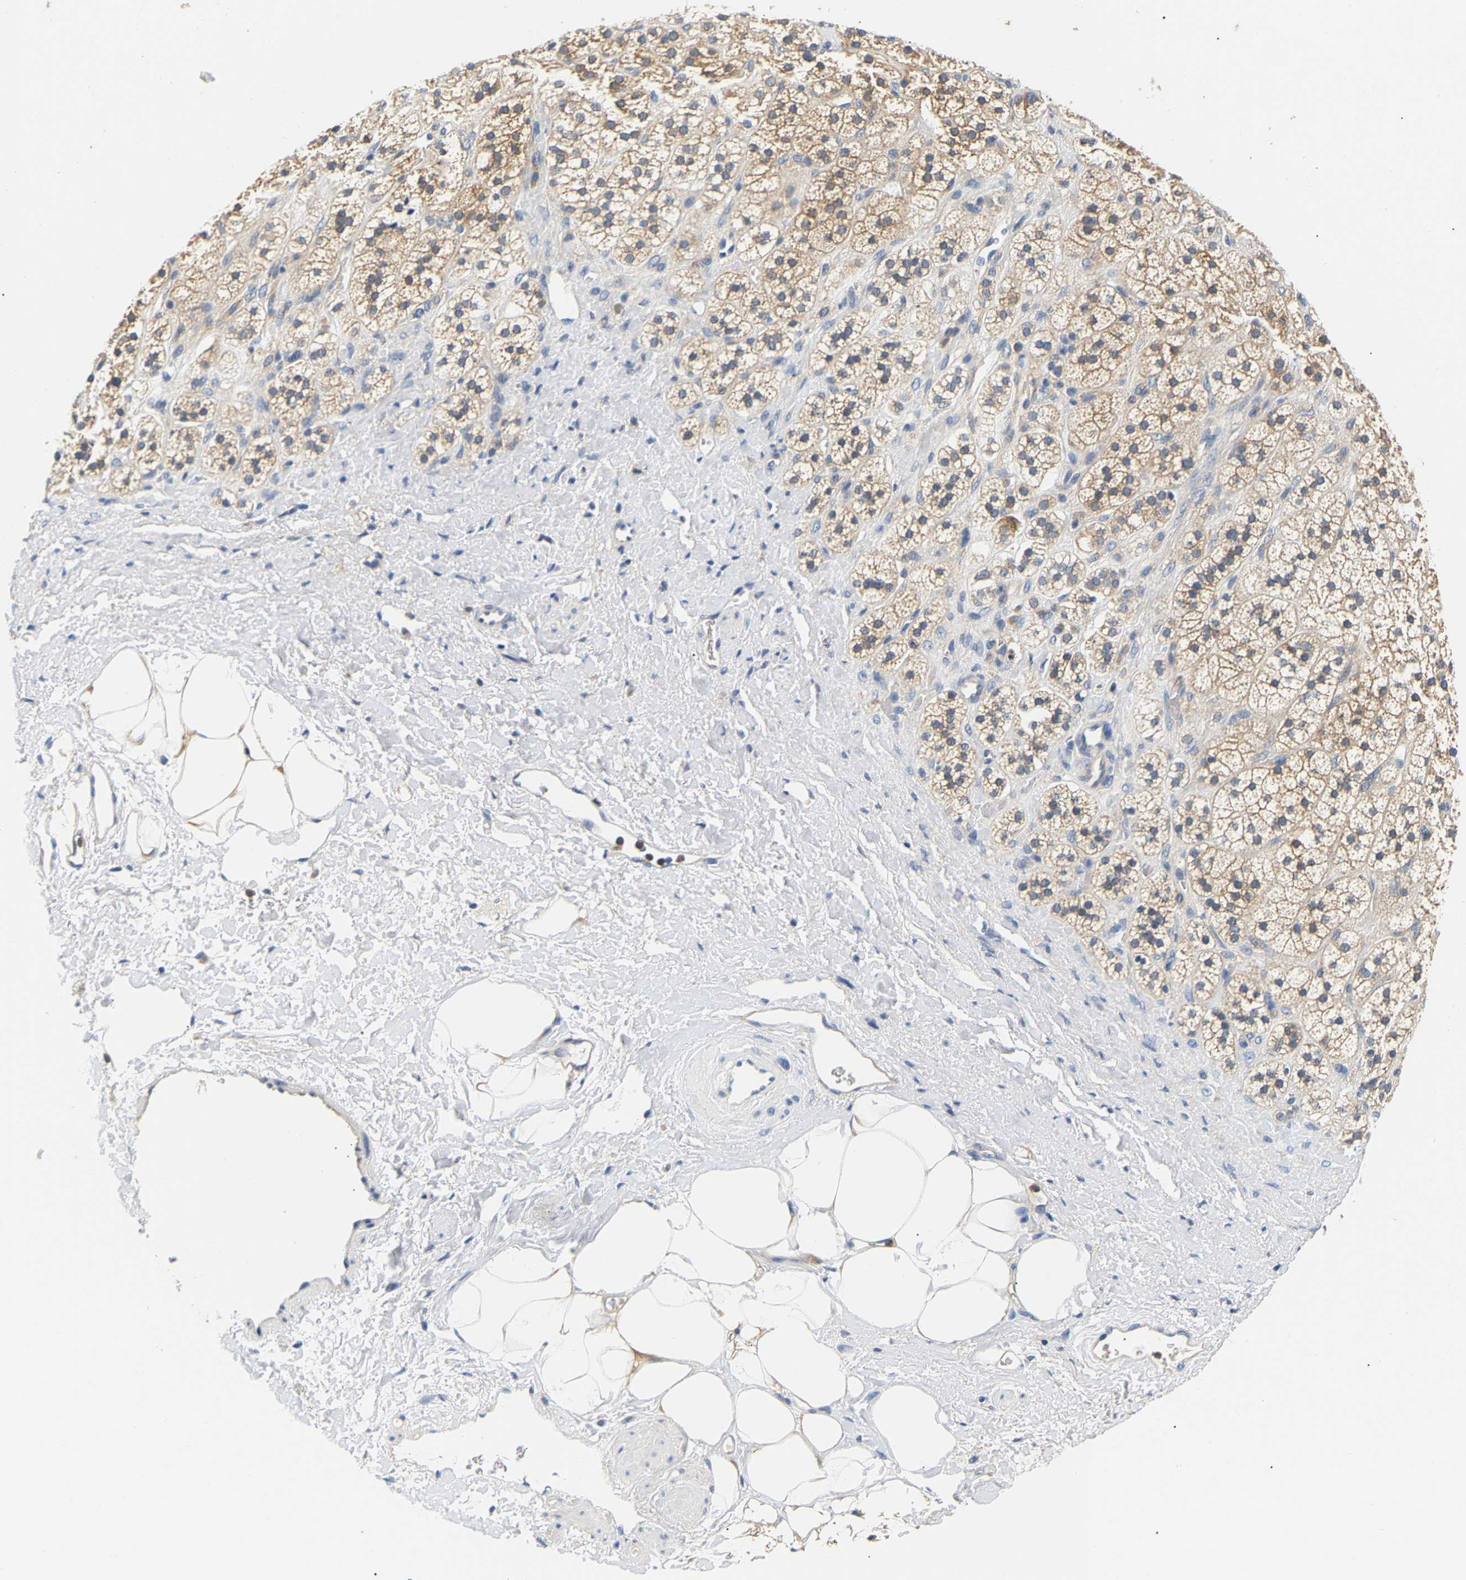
{"staining": {"intensity": "moderate", "quantity": ">75%", "location": "cytoplasmic/membranous"}, "tissue": "adrenal gland", "cell_type": "Glandular cells", "image_type": "normal", "snomed": [{"axis": "morphology", "description": "Normal tissue, NOS"}, {"axis": "topography", "description": "Adrenal gland"}], "caption": "Immunohistochemical staining of benign adrenal gland demonstrates >75% levels of moderate cytoplasmic/membranous protein expression in approximately >75% of glandular cells.", "gene": "PPID", "patient": {"sex": "male", "age": 56}}